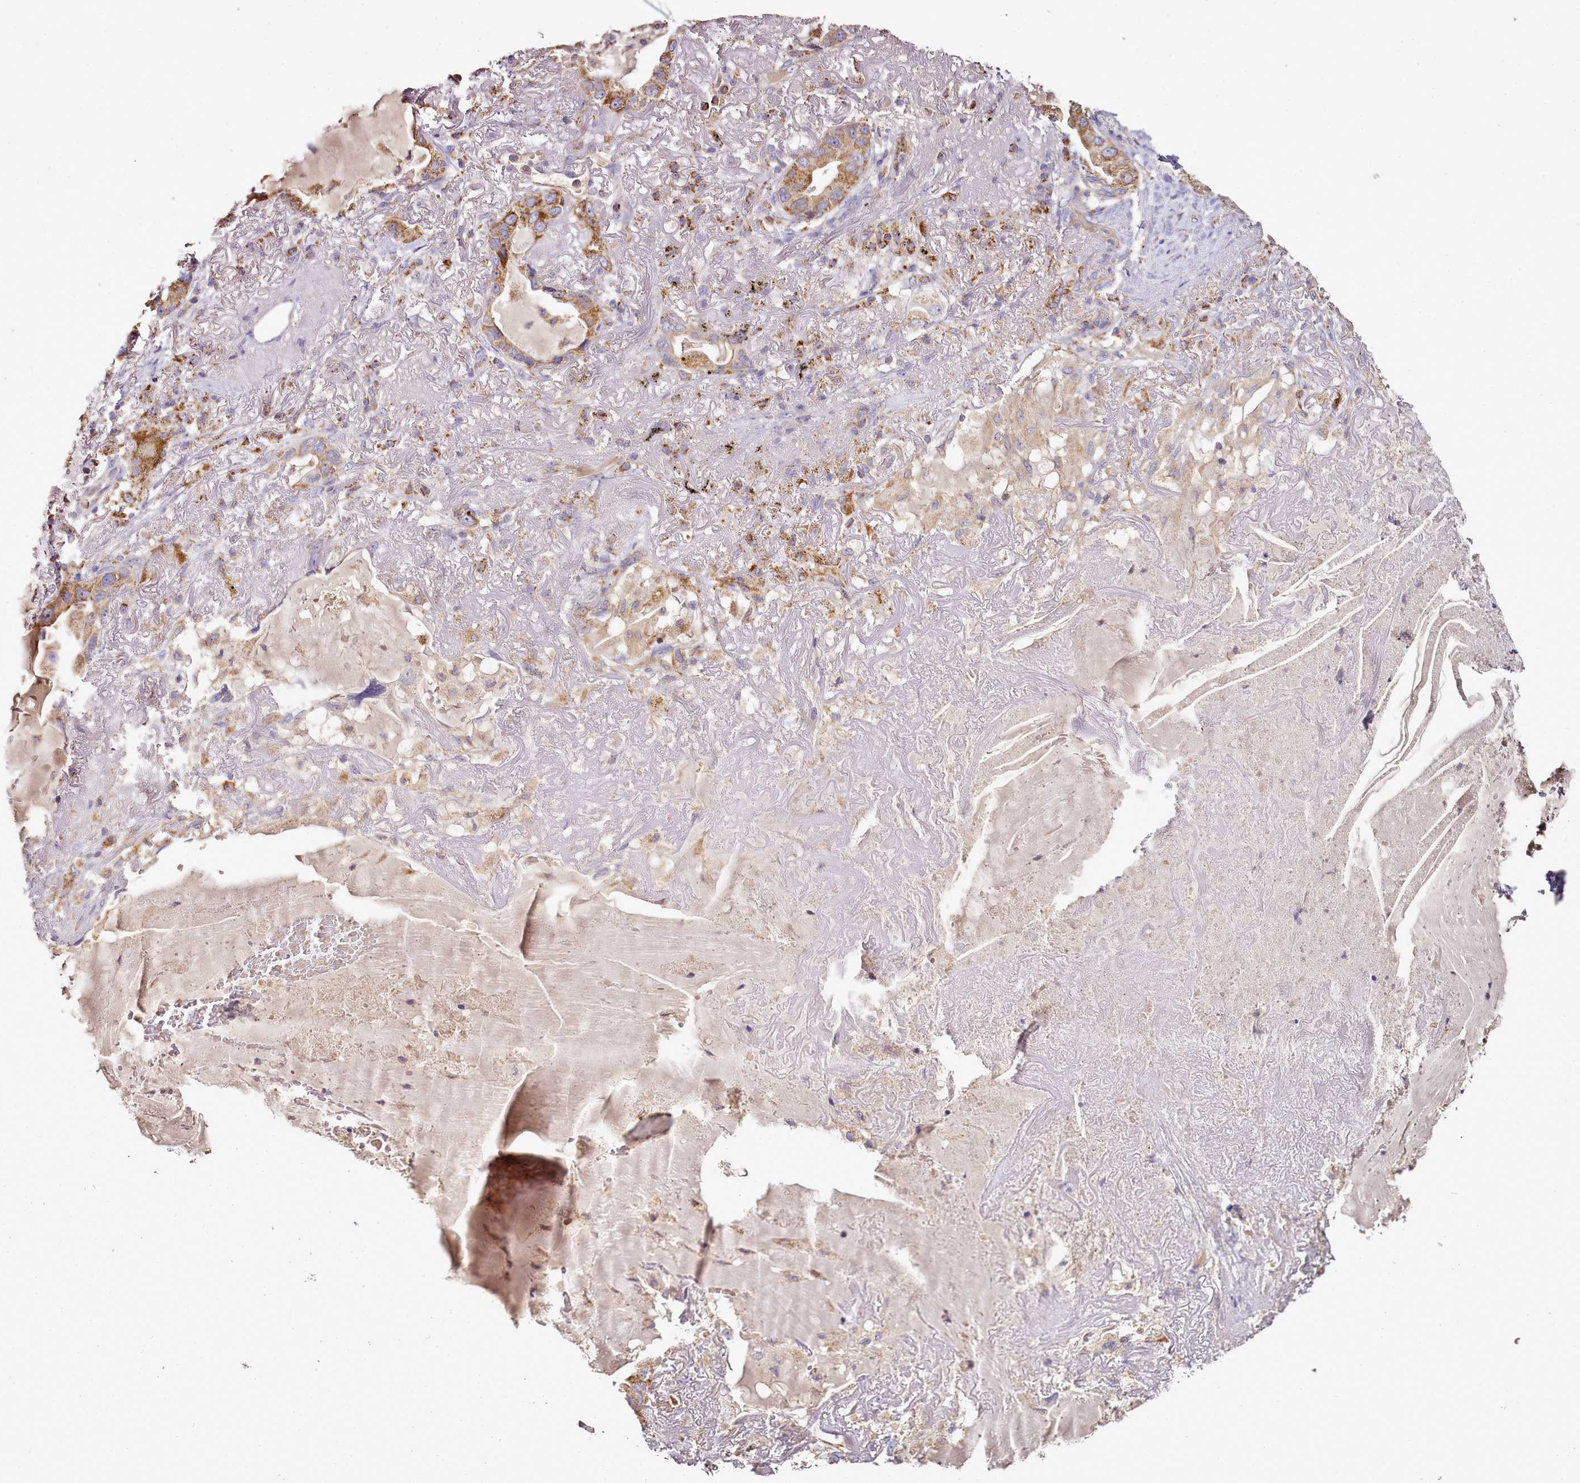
{"staining": {"intensity": "strong", "quantity": ">75%", "location": "cytoplasmic/membranous"}, "tissue": "lung cancer", "cell_type": "Tumor cells", "image_type": "cancer", "snomed": [{"axis": "morphology", "description": "Adenocarcinoma, NOS"}, {"axis": "topography", "description": "Lung"}], "caption": "Immunohistochemical staining of adenocarcinoma (lung) displays high levels of strong cytoplasmic/membranous positivity in approximately >75% of tumor cells.", "gene": "ACSS1", "patient": {"sex": "female", "age": 69}}